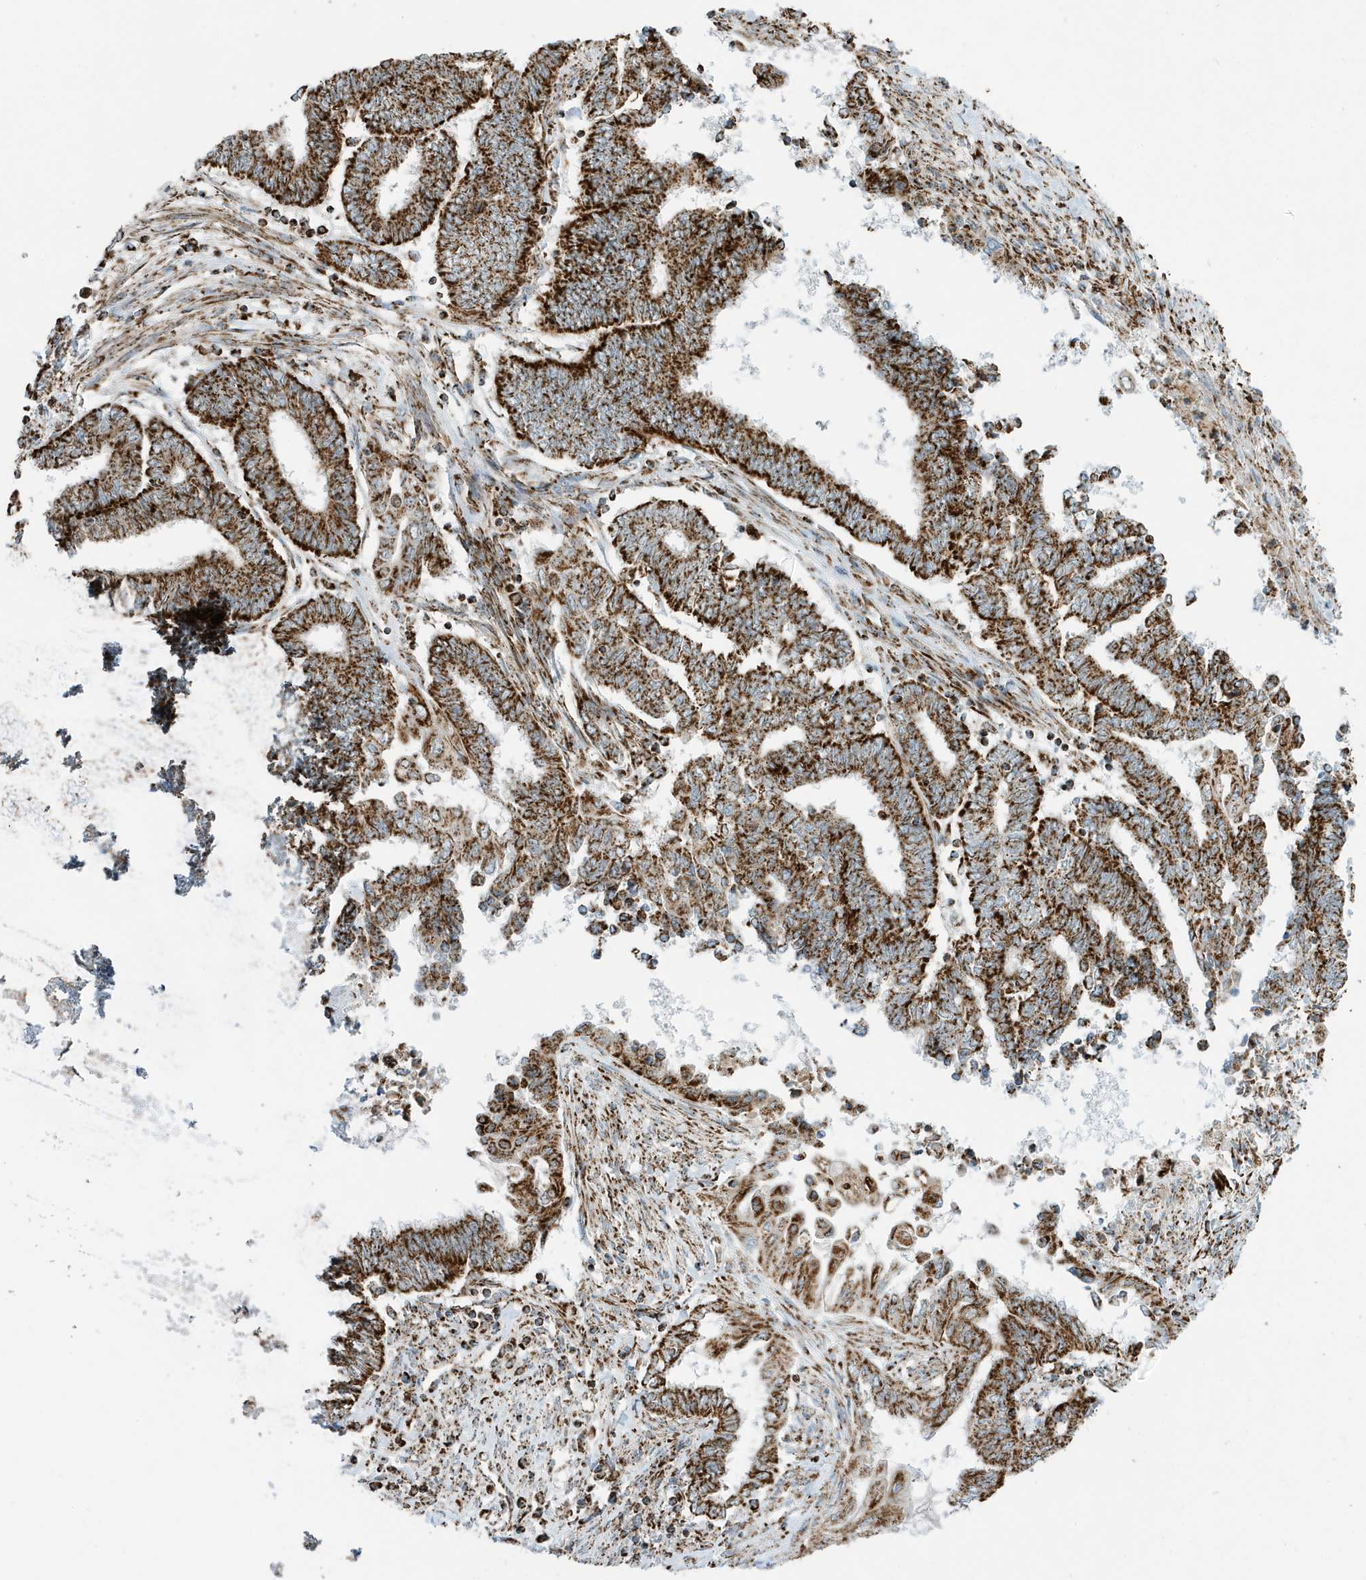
{"staining": {"intensity": "strong", "quantity": ">75%", "location": "cytoplasmic/membranous"}, "tissue": "endometrial cancer", "cell_type": "Tumor cells", "image_type": "cancer", "snomed": [{"axis": "morphology", "description": "Adenocarcinoma, NOS"}, {"axis": "topography", "description": "Uterus"}, {"axis": "topography", "description": "Endometrium"}], "caption": "There is high levels of strong cytoplasmic/membranous staining in tumor cells of endometrial cancer (adenocarcinoma), as demonstrated by immunohistochemical staining (brown color).", "gene": "ATP5ME", "patient": {"sex": "female", "age": 70}}